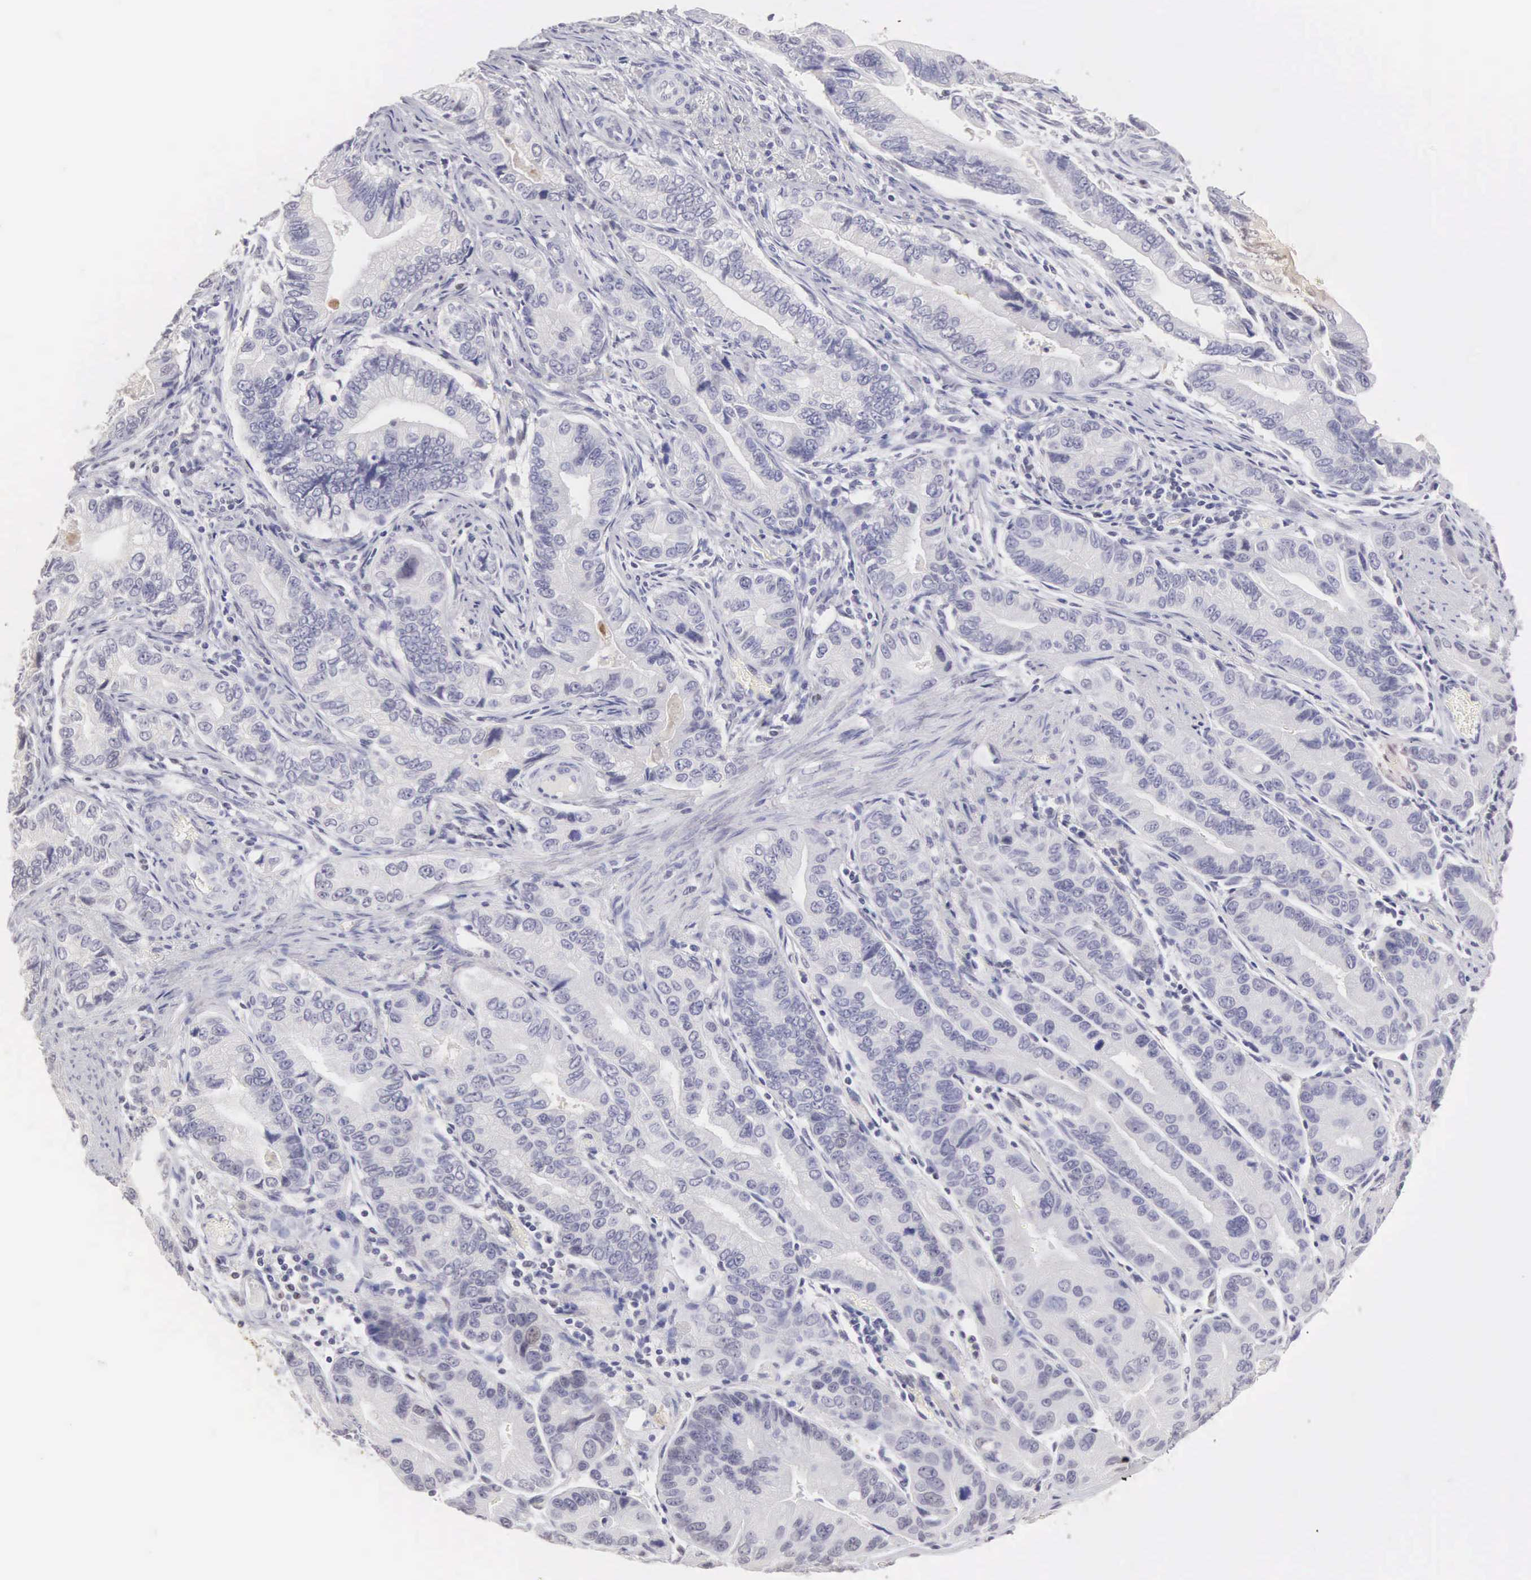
{"staining": {"intensity": "negative", "quantity": "none", "location": "none"}, "tissue": "pancreatic cancer", "cell_type": "Tumor cells", "image_type": "cancer", "snomed": [{"axis": "morphology", "description": "Adenocarcinoma, NOS"}, {"axis": "topography", "description": "Pancreas"}, {"axis": "topography", "description": "Stomach, upper"}], "caption": "This is an immunohistochemistry (IHC) photomicrograph of human pancreatic adenocarcinoma. There is no positivity in tumor cells.", "gene": "UBA1", "patient": {"sex": "male", "age": 77}}